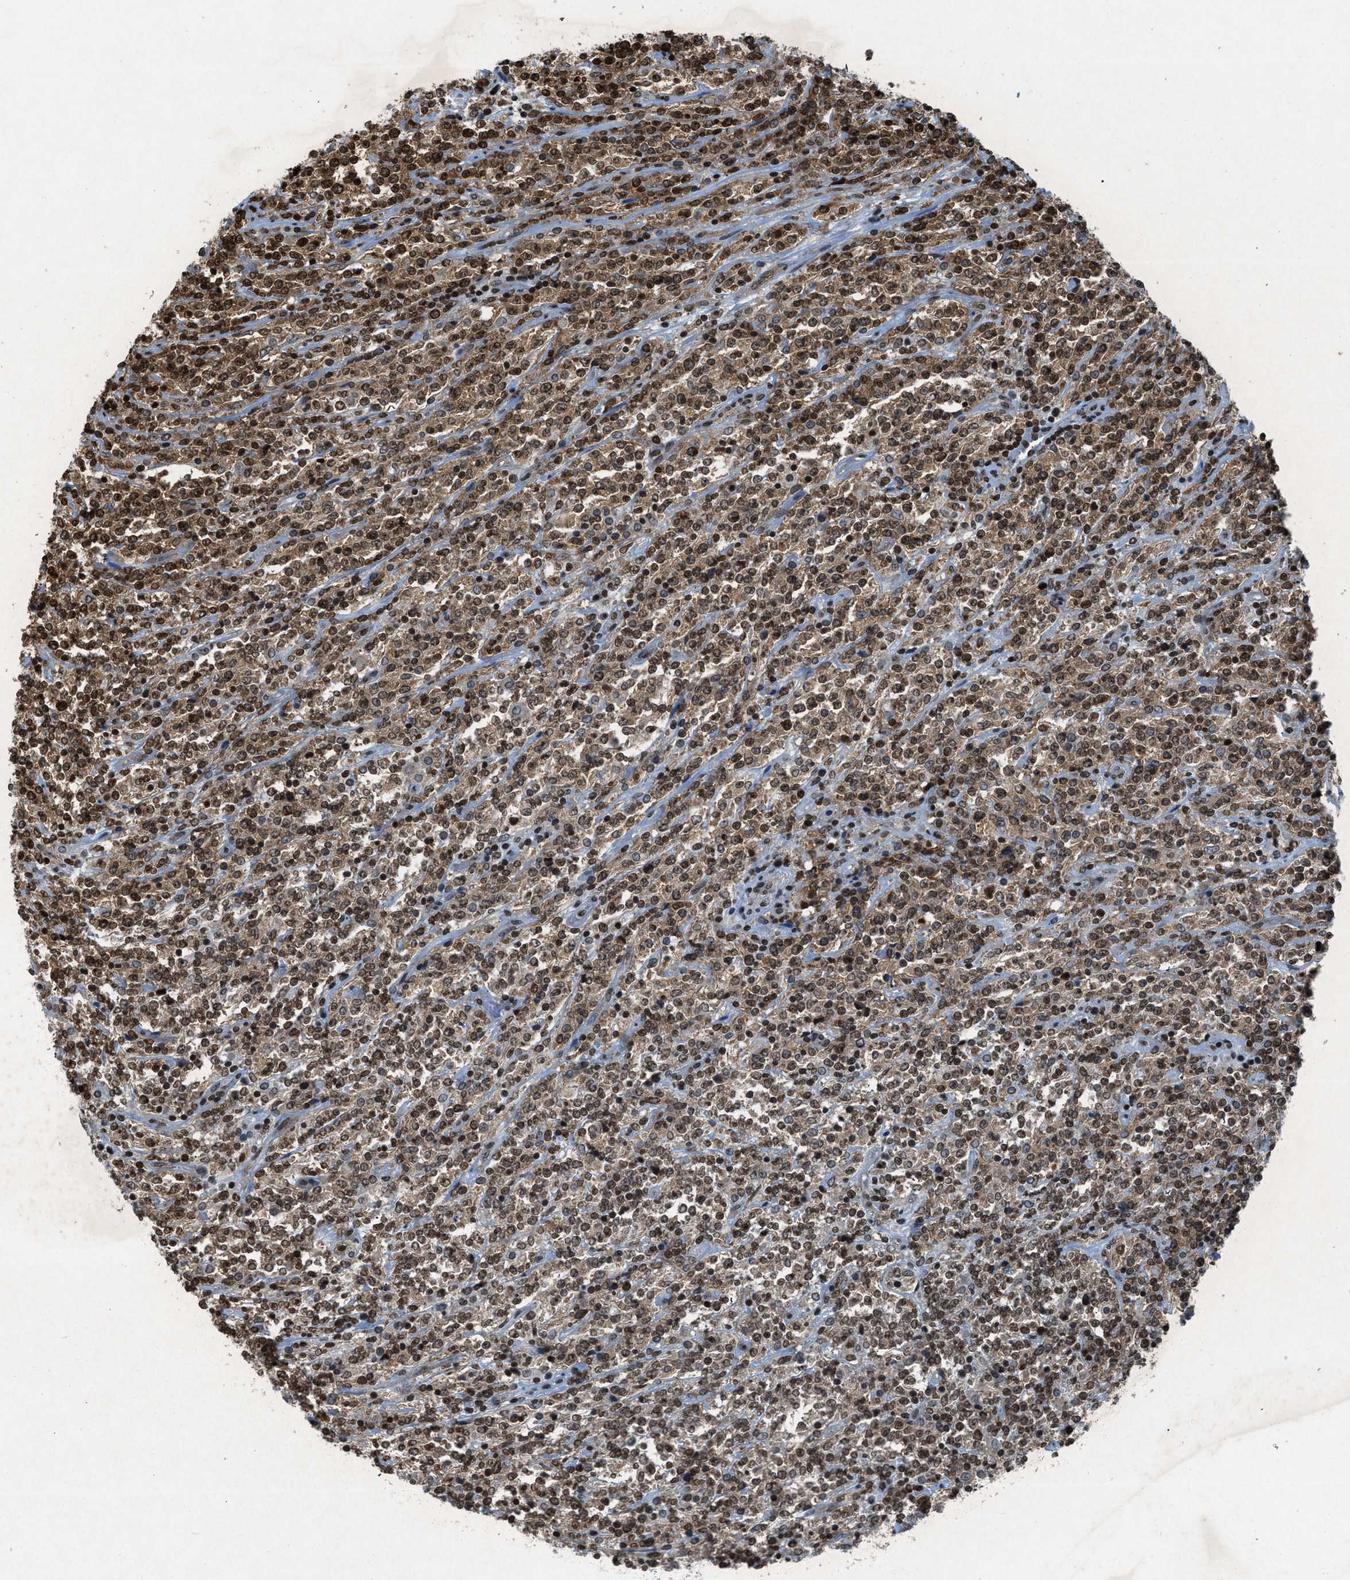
{"staining": {"intensity": "moderate", "quantity": ">75%", "location": "cytoplasmic/membranous,nuclear"}, "tissue": "lymphoma", "cell_type": "Tumor cells", "image_type": "cancer", "snomed": [{"axis": "morphology", "description": "Malignant lymphoma, non-Hodgkin's type, High grade"}, {"axis": "topography", "description": "Soft tissue"}], "caption": "An immunohistochemistry histopathology image of tumor tissue is shown. Protein staining in brown labels moderate cytoplasmic/membranous and nuclear positivity in malignant lymphoma, non-Hodgkin's type (high-grade) within tumor cells.", "gene": "NXF1", "patient": {"sex": "male", "age": 18}}